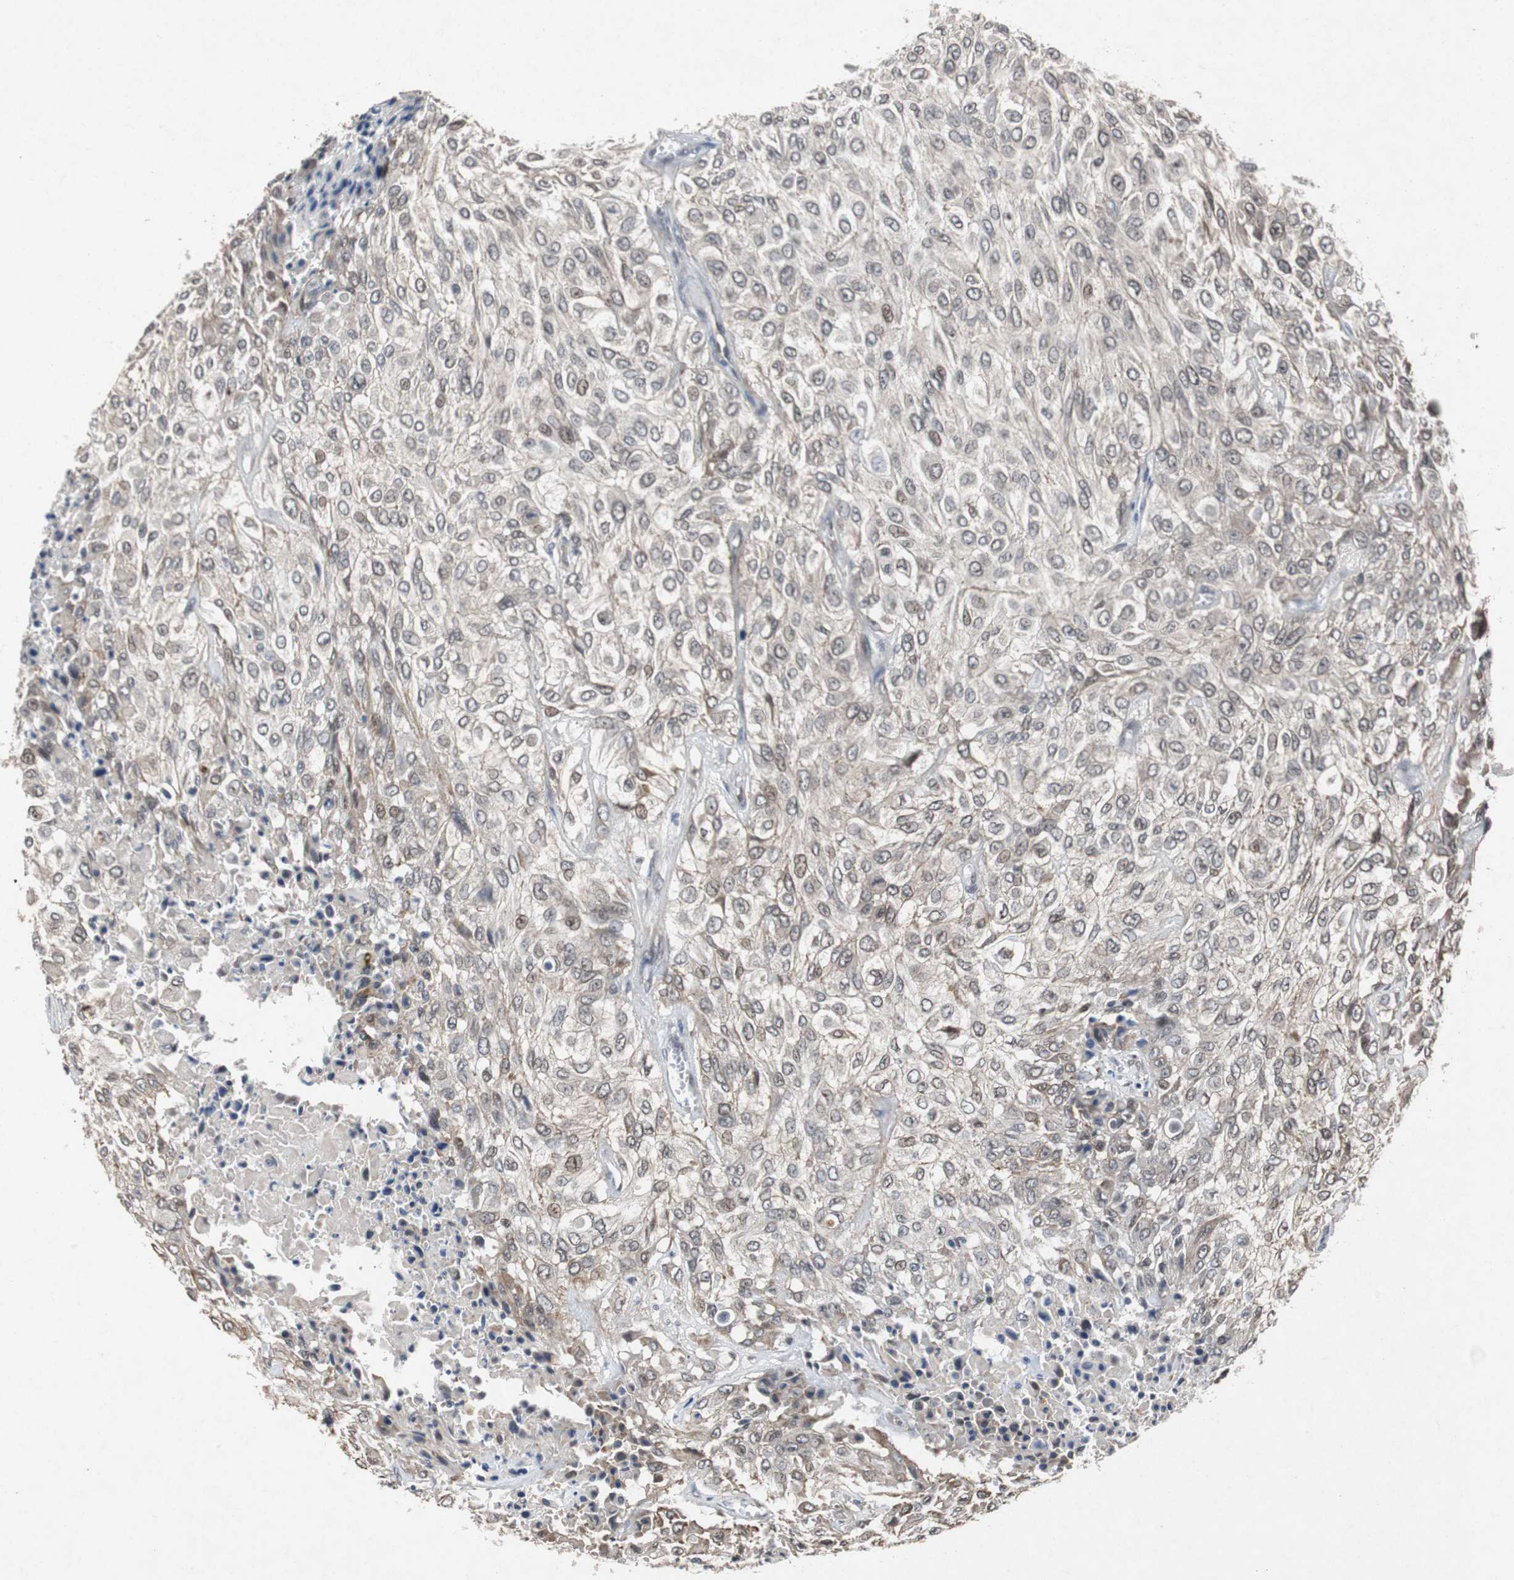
{"staining": {"intensity": "negative", "quantity": "none", "location": "none"}, "tissue": "urothelial cancer", "cell_type": "Tumor cells", "image_type": "cancer", "snomed": [{"axis": "morphology", "description": "Urothelial carcinoma, High grade"}, {"axis": "topography", "description": "Urinary bladder"}], "caption": "This is an immunohistochemistry image of high-grade urothelial carcinoma. There is no positivity in tumor cells.", "gene": "TP63", "patient": {"sex": "male", "age": 57}}